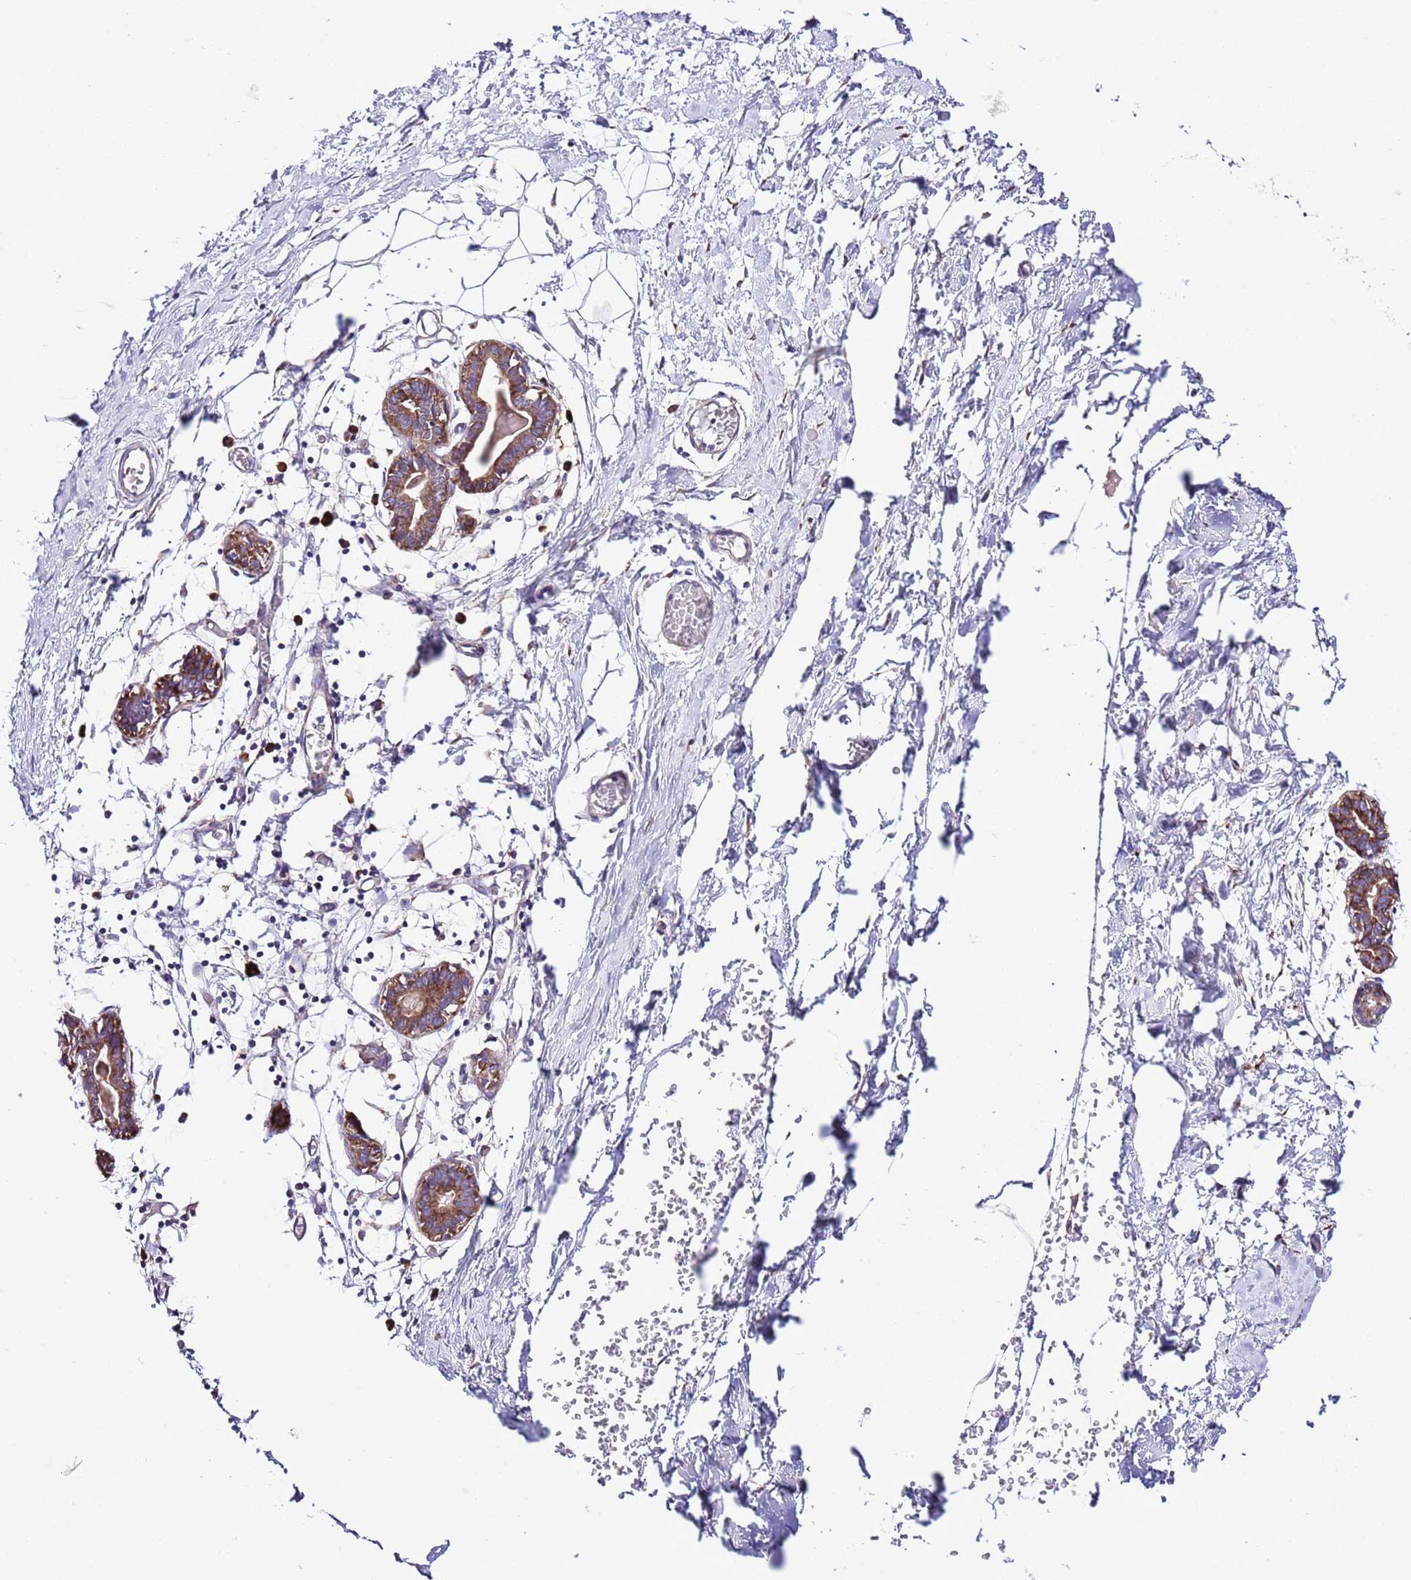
{"staining": {"intensity": "negative", "quantity": "none", "location": "none"}, "tissue": "breast", "cell_type": "Adipocytes", "image_type": "normal", "snomed": [{"axis": "morphology", "description": "Normal tissue, NOS"}, {"axis": "topography", "description": "Breast"}], "caption": "Human breast stained for a protein using IHC demonstrates no staining in adipocytes.", "gene": "RPS10", "patient": {"sex": "female", "age": 27}}